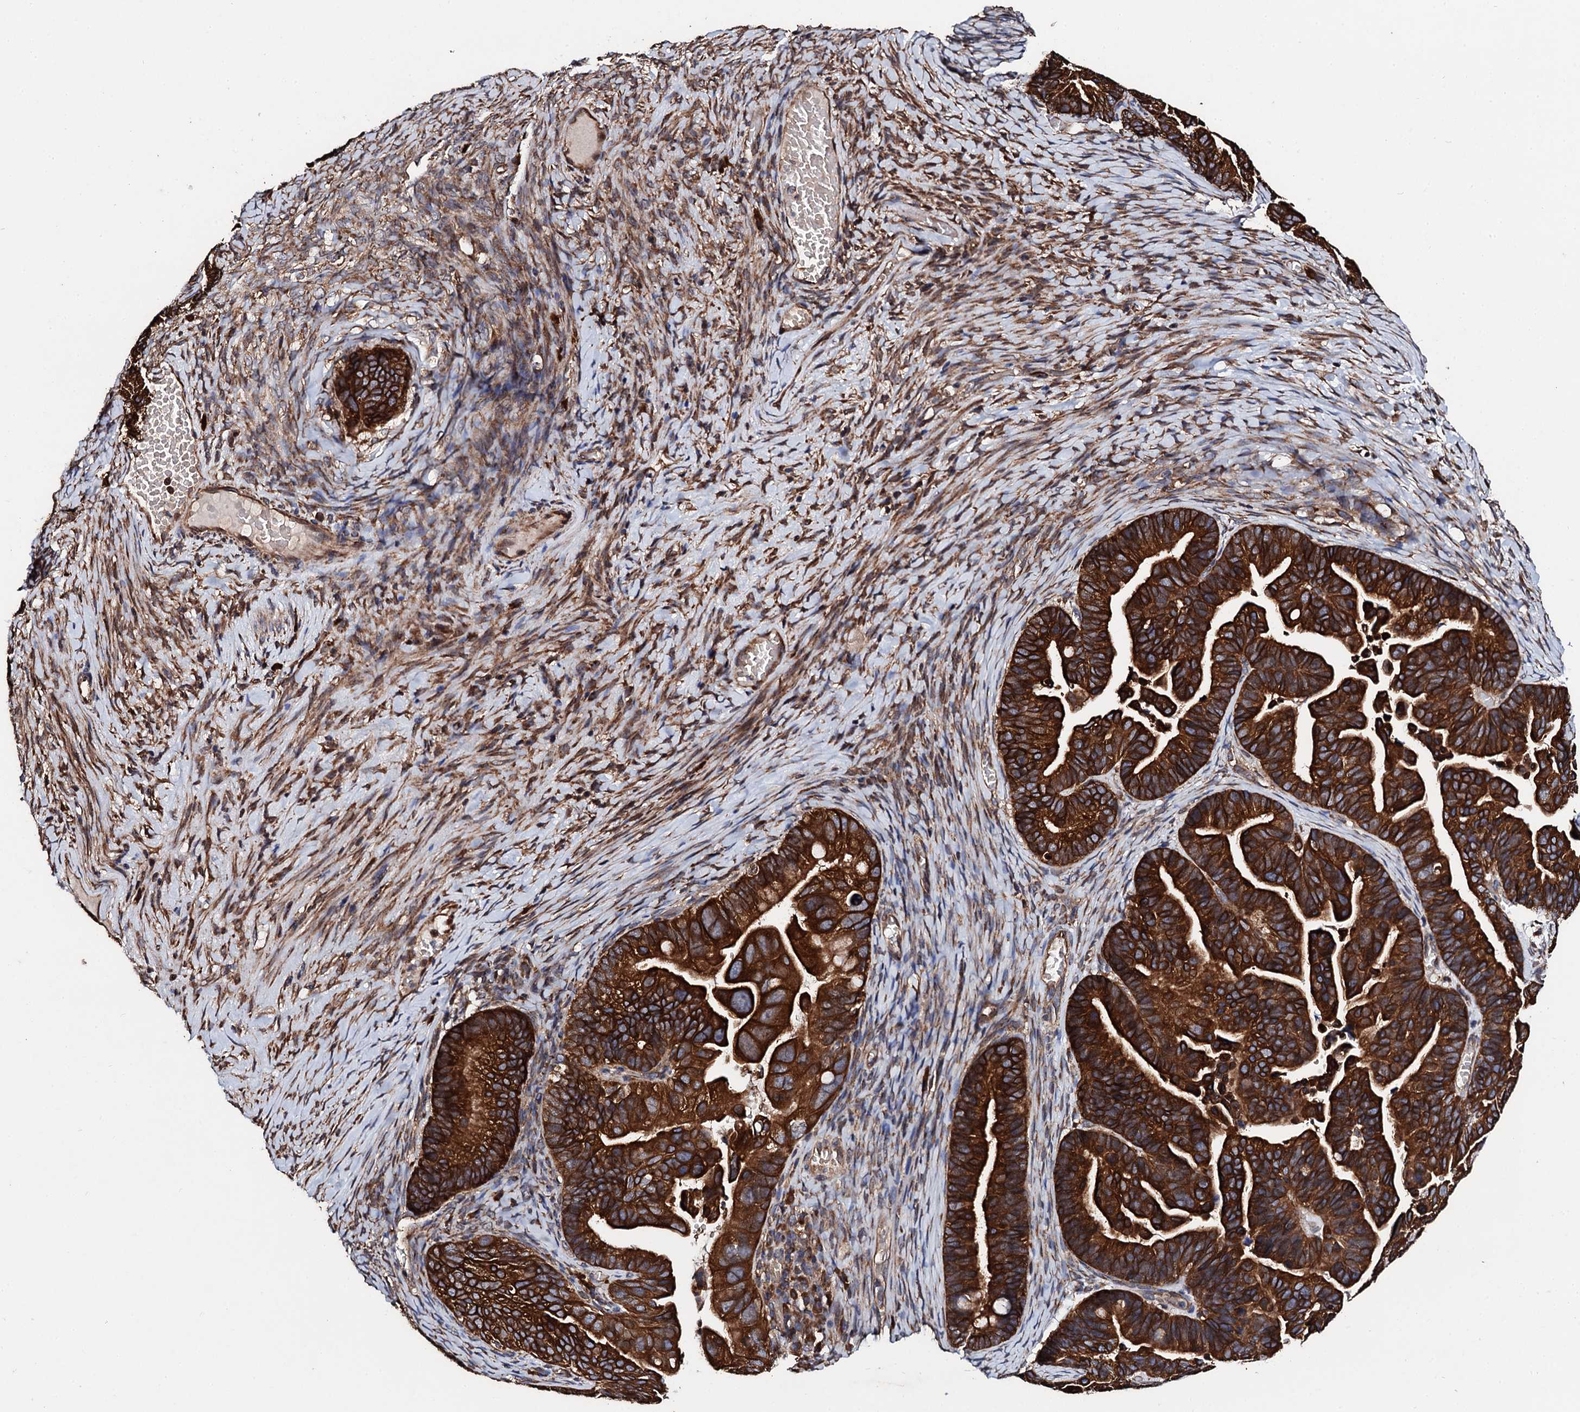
{"staining": {"intensity": "strong", "quantity": ">75%", "location": "cytoplasmic/membranous"}, "tissue": "ovarian cancer", "cell_type": "Tumor cells", "image_type": "cancer", "snomed": [{"axis": "morphology", "description": "Cystadenocarcinoma, serous, NOS"}, {"axis": "topography", "description": "Ovary"}], "caption": "Immunohistochemistry (IHC) (DAB) staining of ovarian cancer displays strong cytoplasmic/membranous protein positivity in about >75% of tumor cells.", "gene": "CKAP5", "patient": {"sex": "female", "age": 56}}